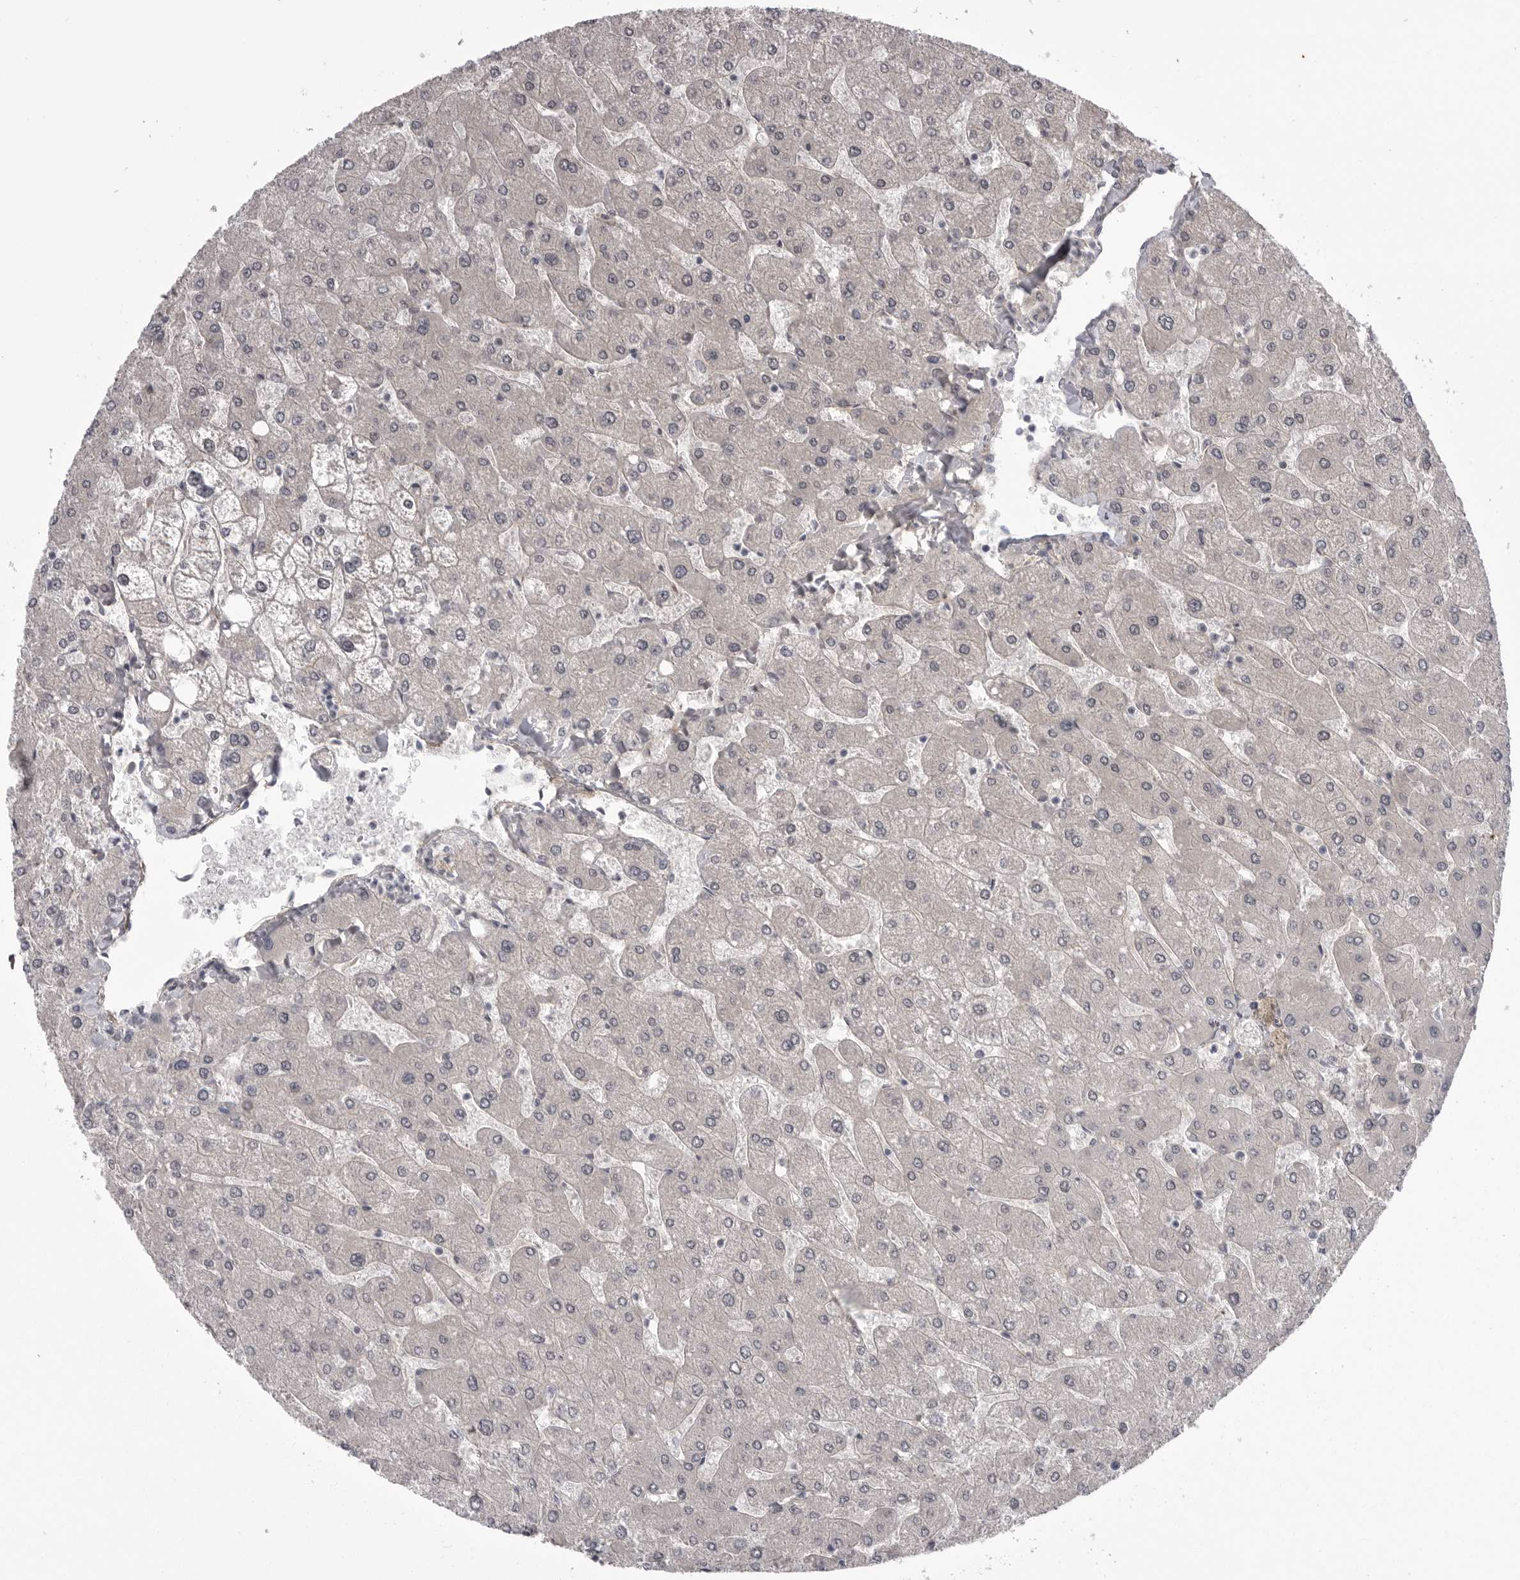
{"staining": {"intensity": "weak", "quantity": "25%-75%", "location": "cytoplasmic/membranous"}, "tissue": "liver", "cell_type": "Cholangiocytes", "image_type": "normal", "snomed": [{"axis": "morphology", "description": "Normal tissue, NOS"}, {"axis": "topography", "description": "Liver"}], "caption": "A brown stain highlights weak cytoplasmic/membranous expression of a protein in cholangiocytes of normal human liver.", "gene": "PDCL", "patient": {"sex": "male", "age": 55}}